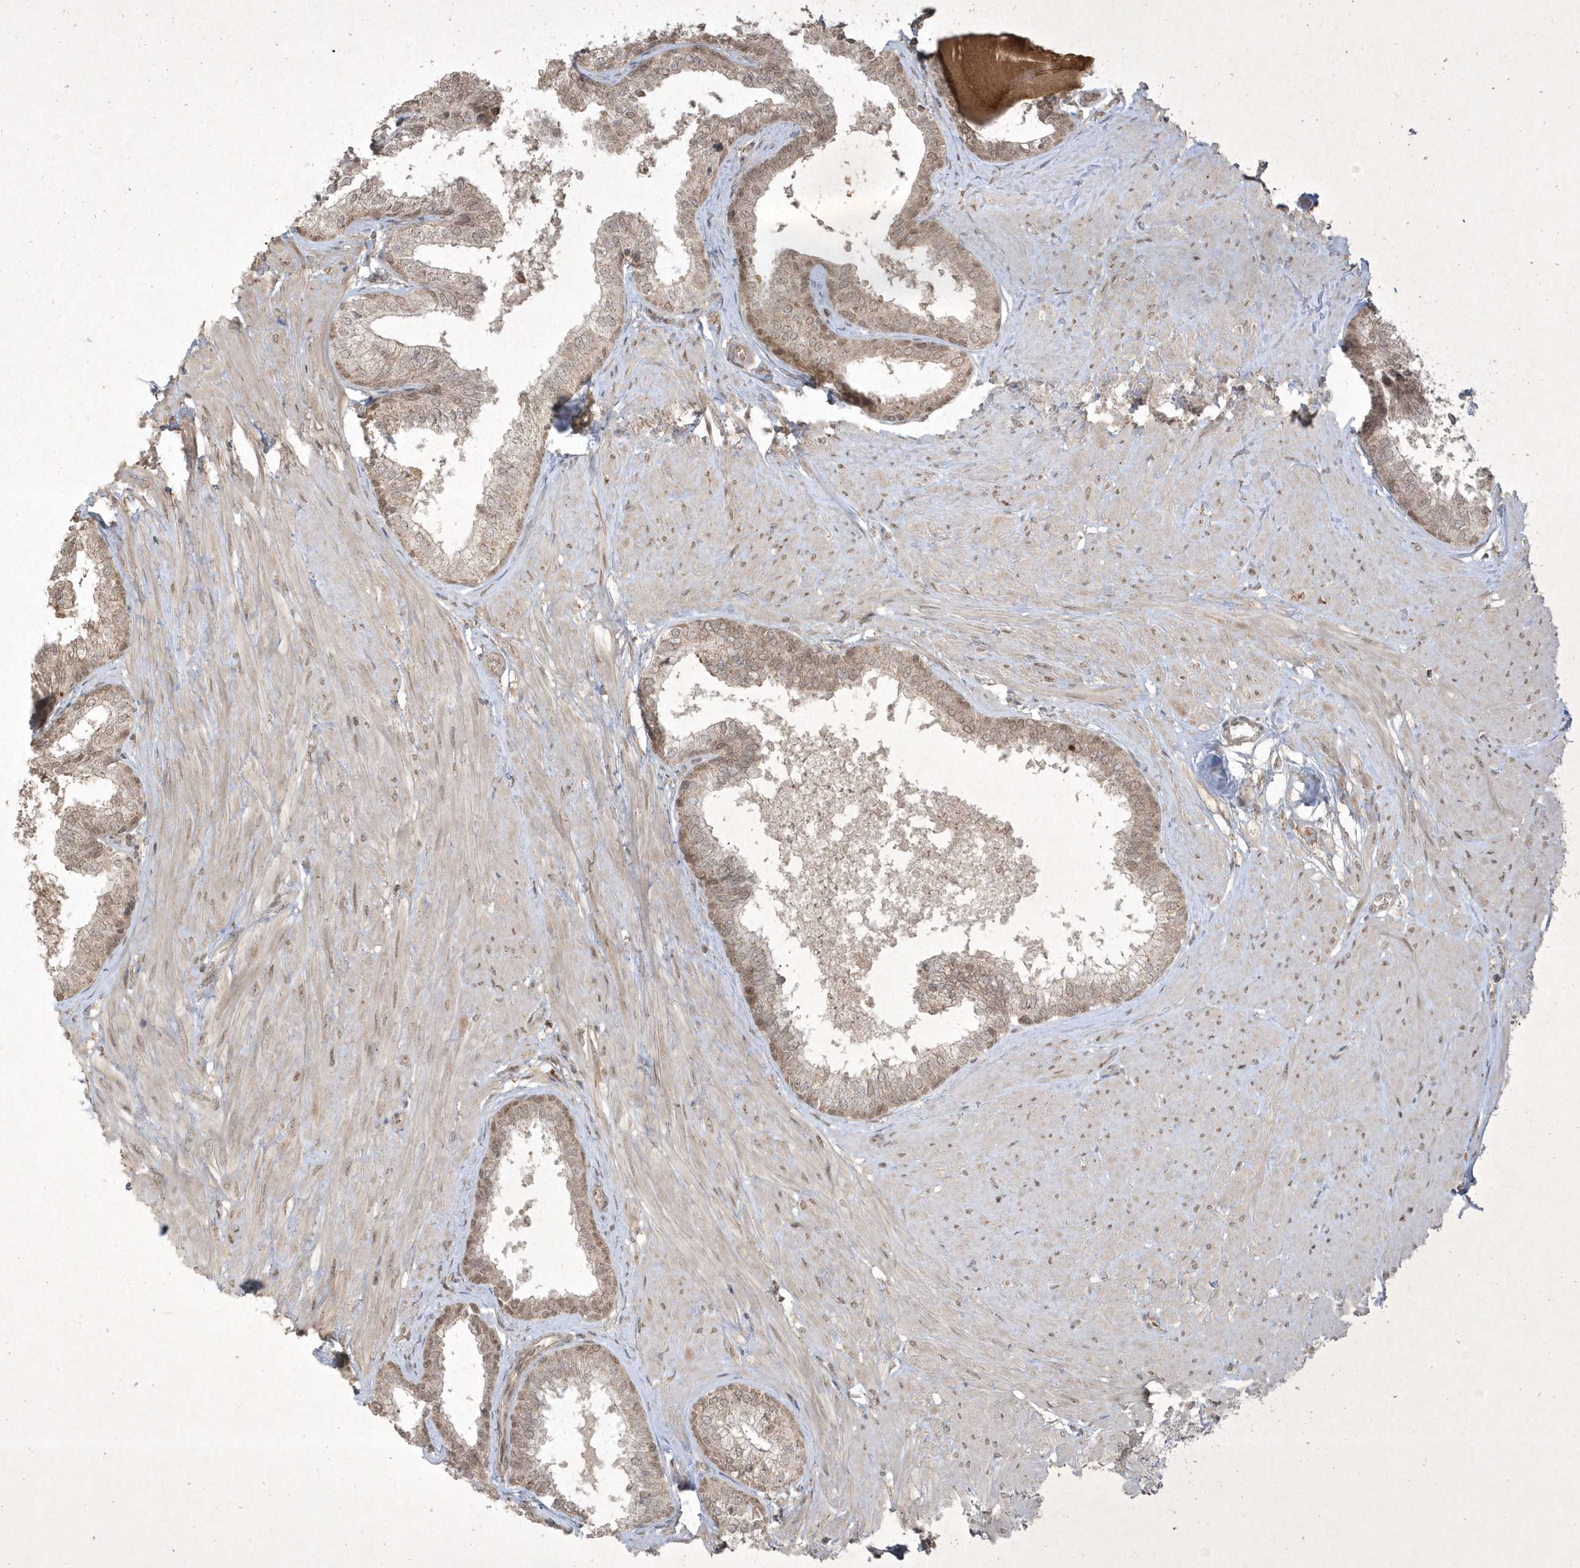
{"staining": {"intensity": "moderate", "quantity": ">75%", "location": "cytoplasmic/membranous"}, "tissue": "prostate", "cell_type": "Glandular cells", "image_type": "normal", "snomed": [{"axis": "morphology", "description": "Normal tissue, NOS"}, {"axis": "topography", "description": "Prostate"}], "caption": "High-magnification brightfield microscopy of normal prostate stained with DAB (3,3'-diaminobenzidine) (brown) and counterstained with hematoxylin (blue). glandular cells exhibit moderate cytoplasmic/membranous expression is present in about>75% of cells.", "gene": "ZNF213", "patient": {"sex": "male", "age": 48}}